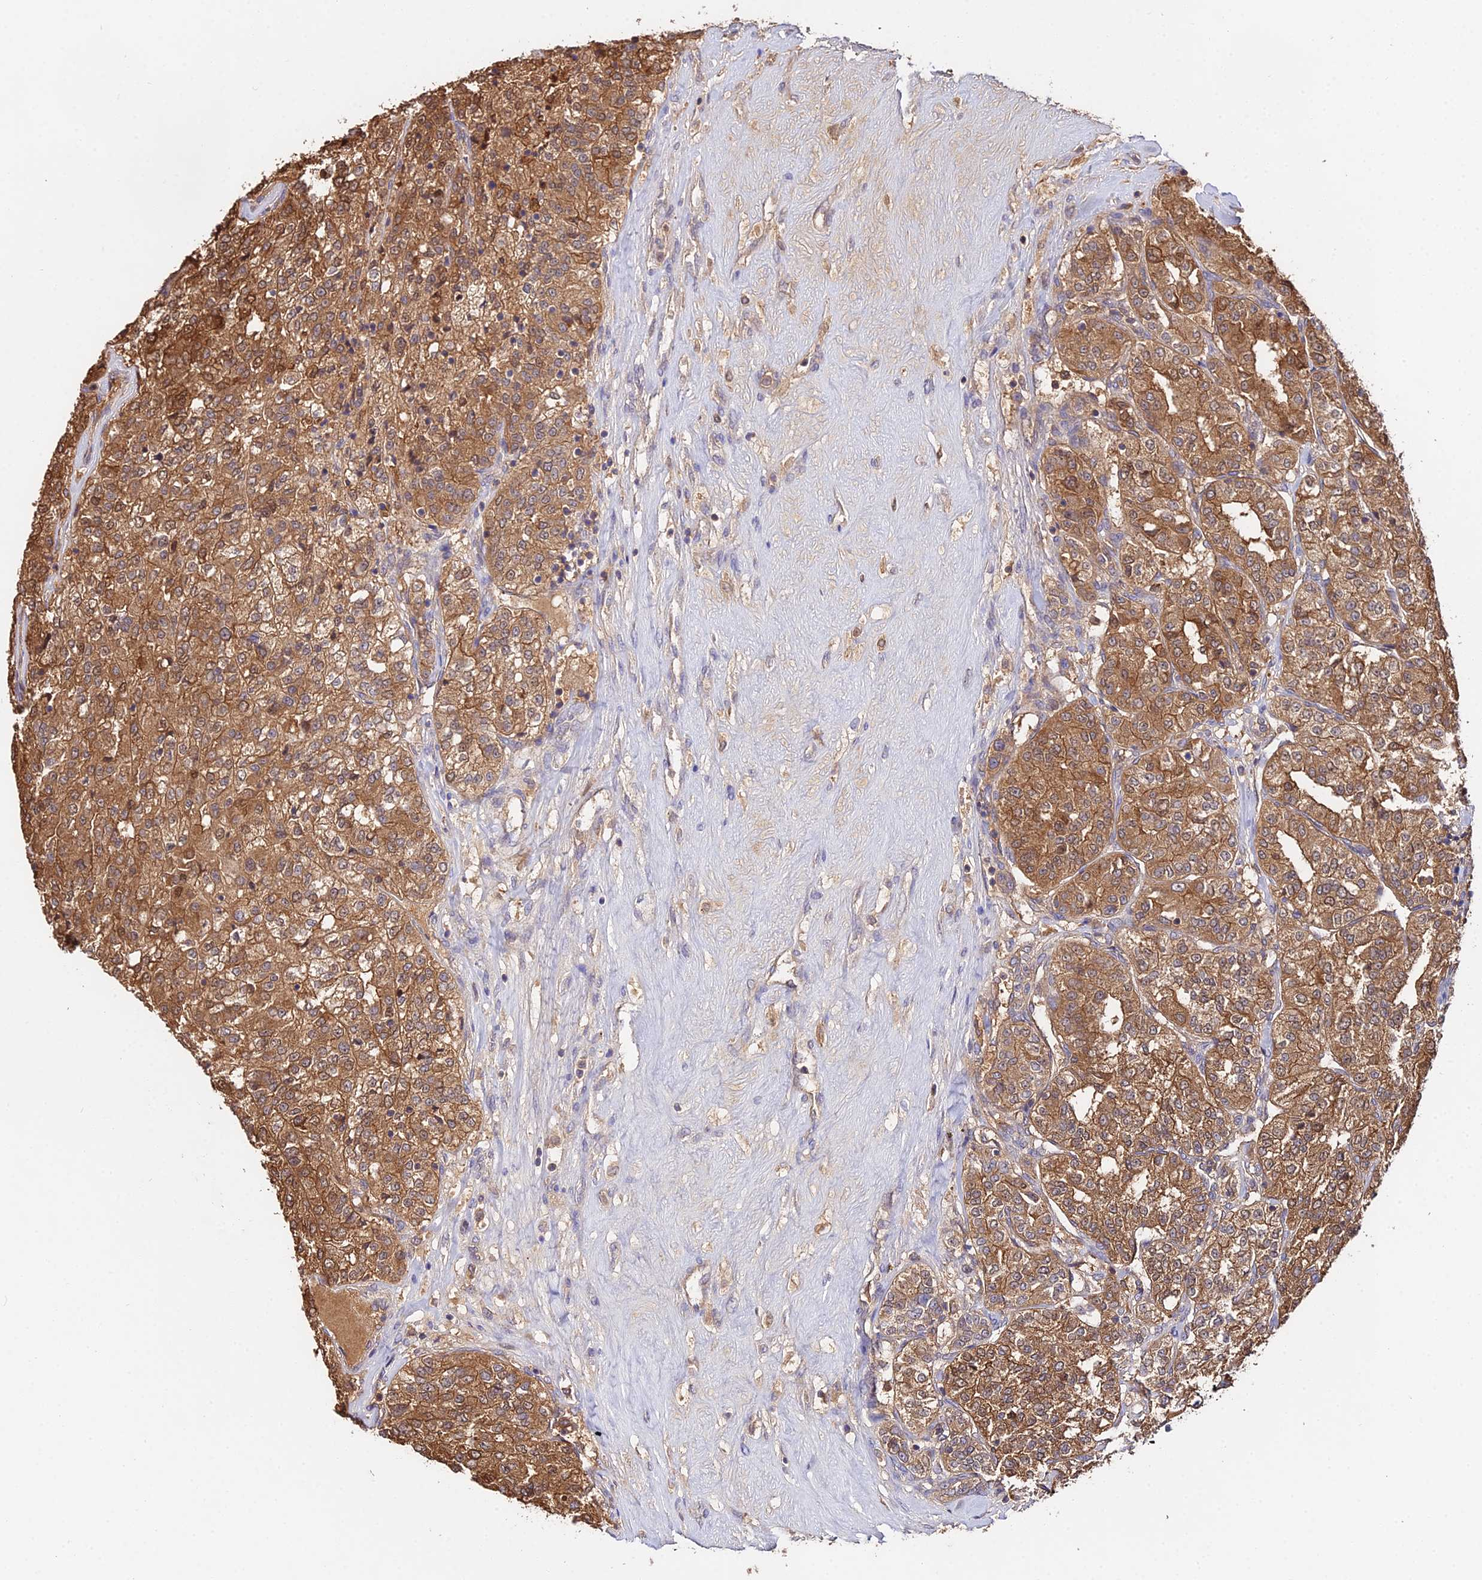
{"staining": {"intensity": "strong", "quantity": ">75%", "location": "cytoplasmic/membranous,nuclear"}, "tissue": "renal cancer", "cell_type": "Tumor cells", "image_type": "cancer", "snomed": [{"axis": "morphology", "description": "Adenocarcinoma, NOS"}, {"axis": "topography", "description": "Kidney"}], "caption": "Immunohistochemistry (IHC) (DAB (3,3'-diaminobenzidine)) staining of human renal cancer (adenocarcinoma) displays strong cytoplasmic/membranous and nuclear protein expression in about >75% of tumor cells. (DAB (3,3'-diaminobenzidine) IHC with brightfield microscopy, high magnification).", "gene": "FBP1", "patient": {"sex": "female", "age": 63}}